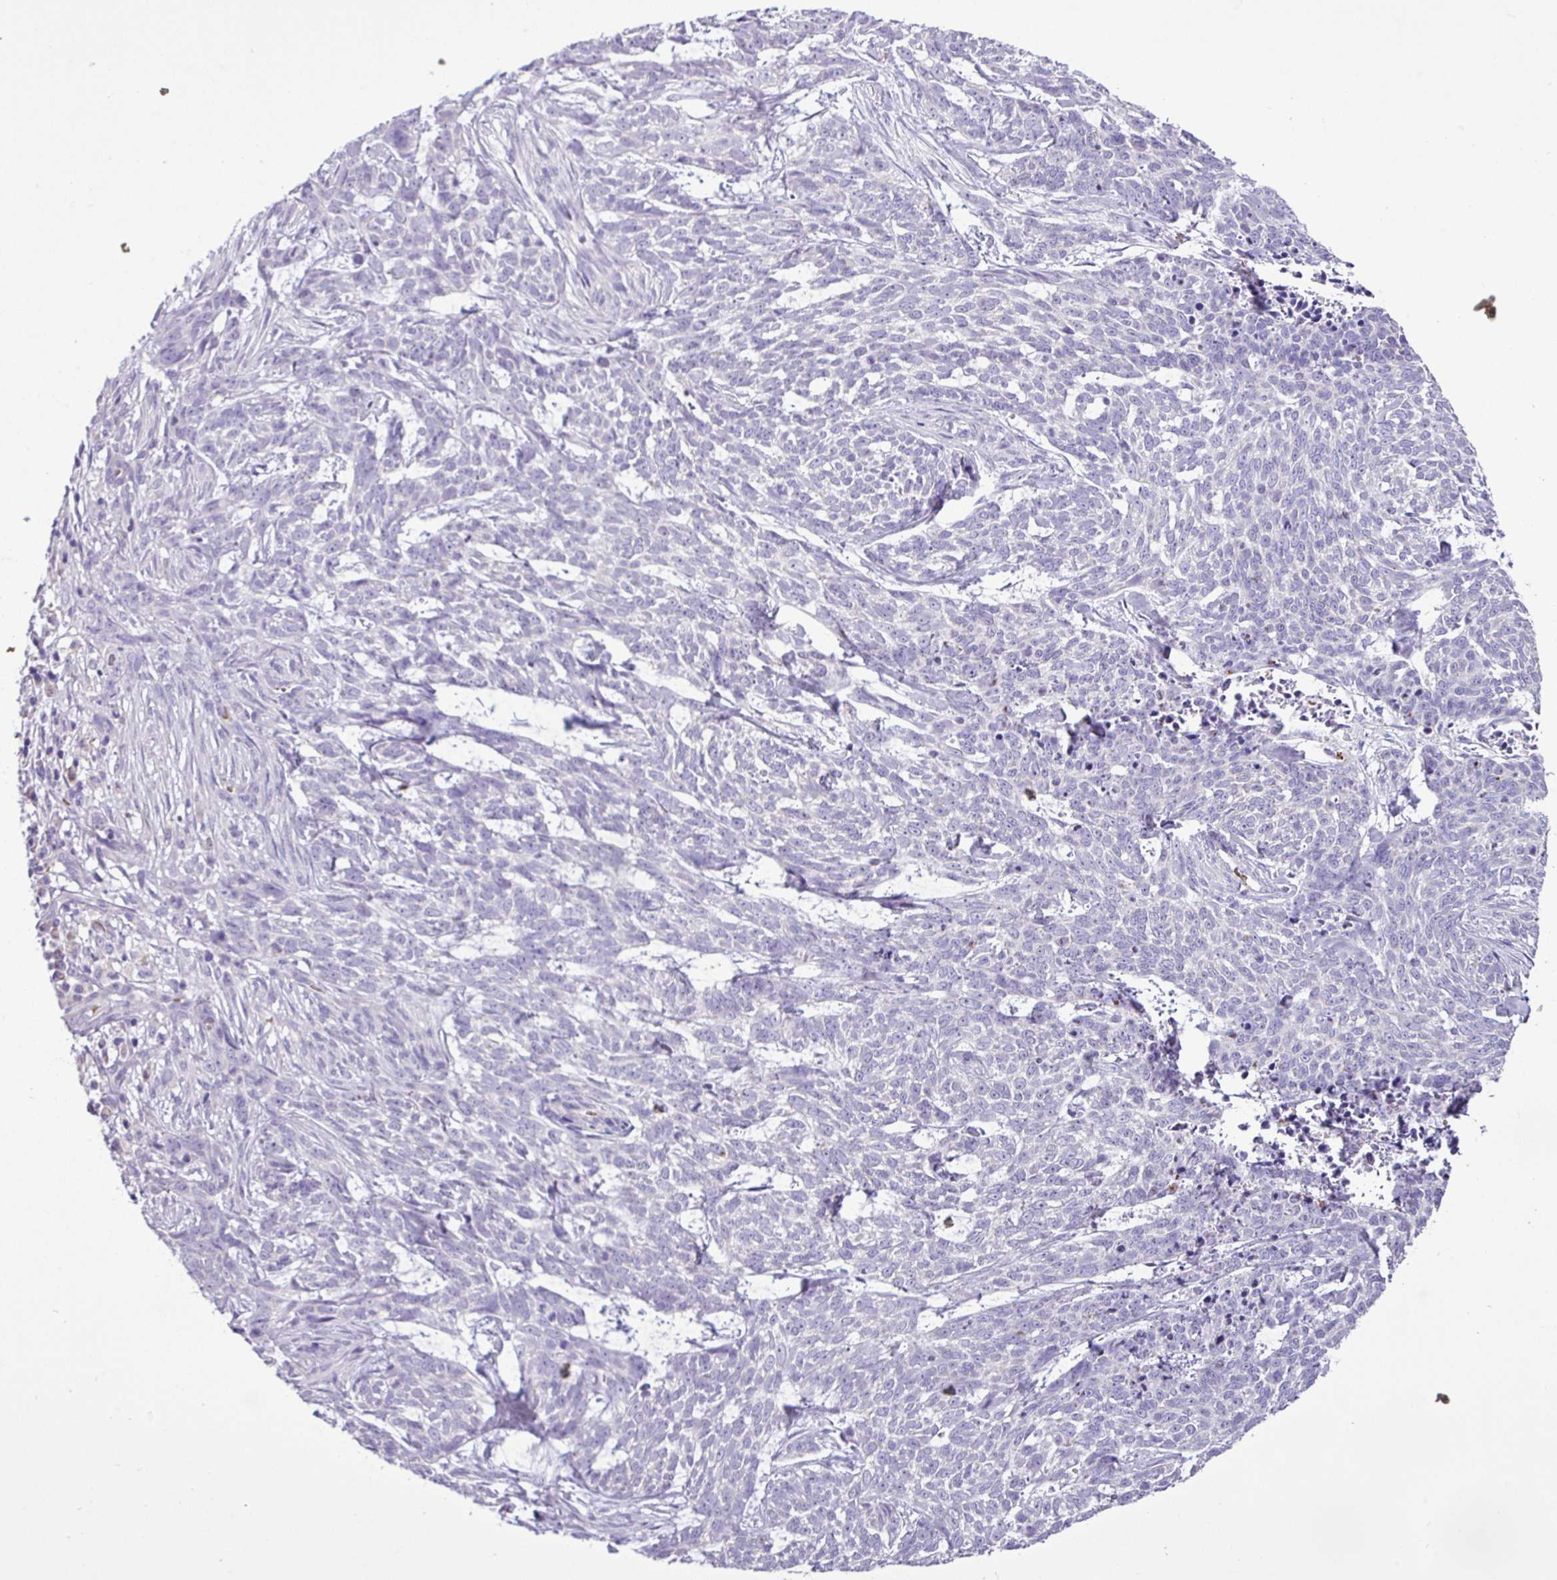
{"staining": {"intensity": "negative", "quantity": "none", "location": "none"}, "tissue": "skin cancer", "cell_type": "Tumor cells", "image_type": "cancer", "snomed": [{"axis": "morphology", "description": "Basal cell carcinoma"}, {"axis": "topography", "description": "Skin"}], "caption": "High magnification brightfield microscopy of skin cancer stained with DAB (3,3'-diaminobenzidine) (brown) and counterstained with hematoxylin (blue): tumor cells show no significant positivity. (Stains: DAB IHC with hematoxylin counter stain, Microscopy: brightfield microscopy at high magnification).", "gene": "MGAT4B", "patient": {"sex": "female", "age": 93}}